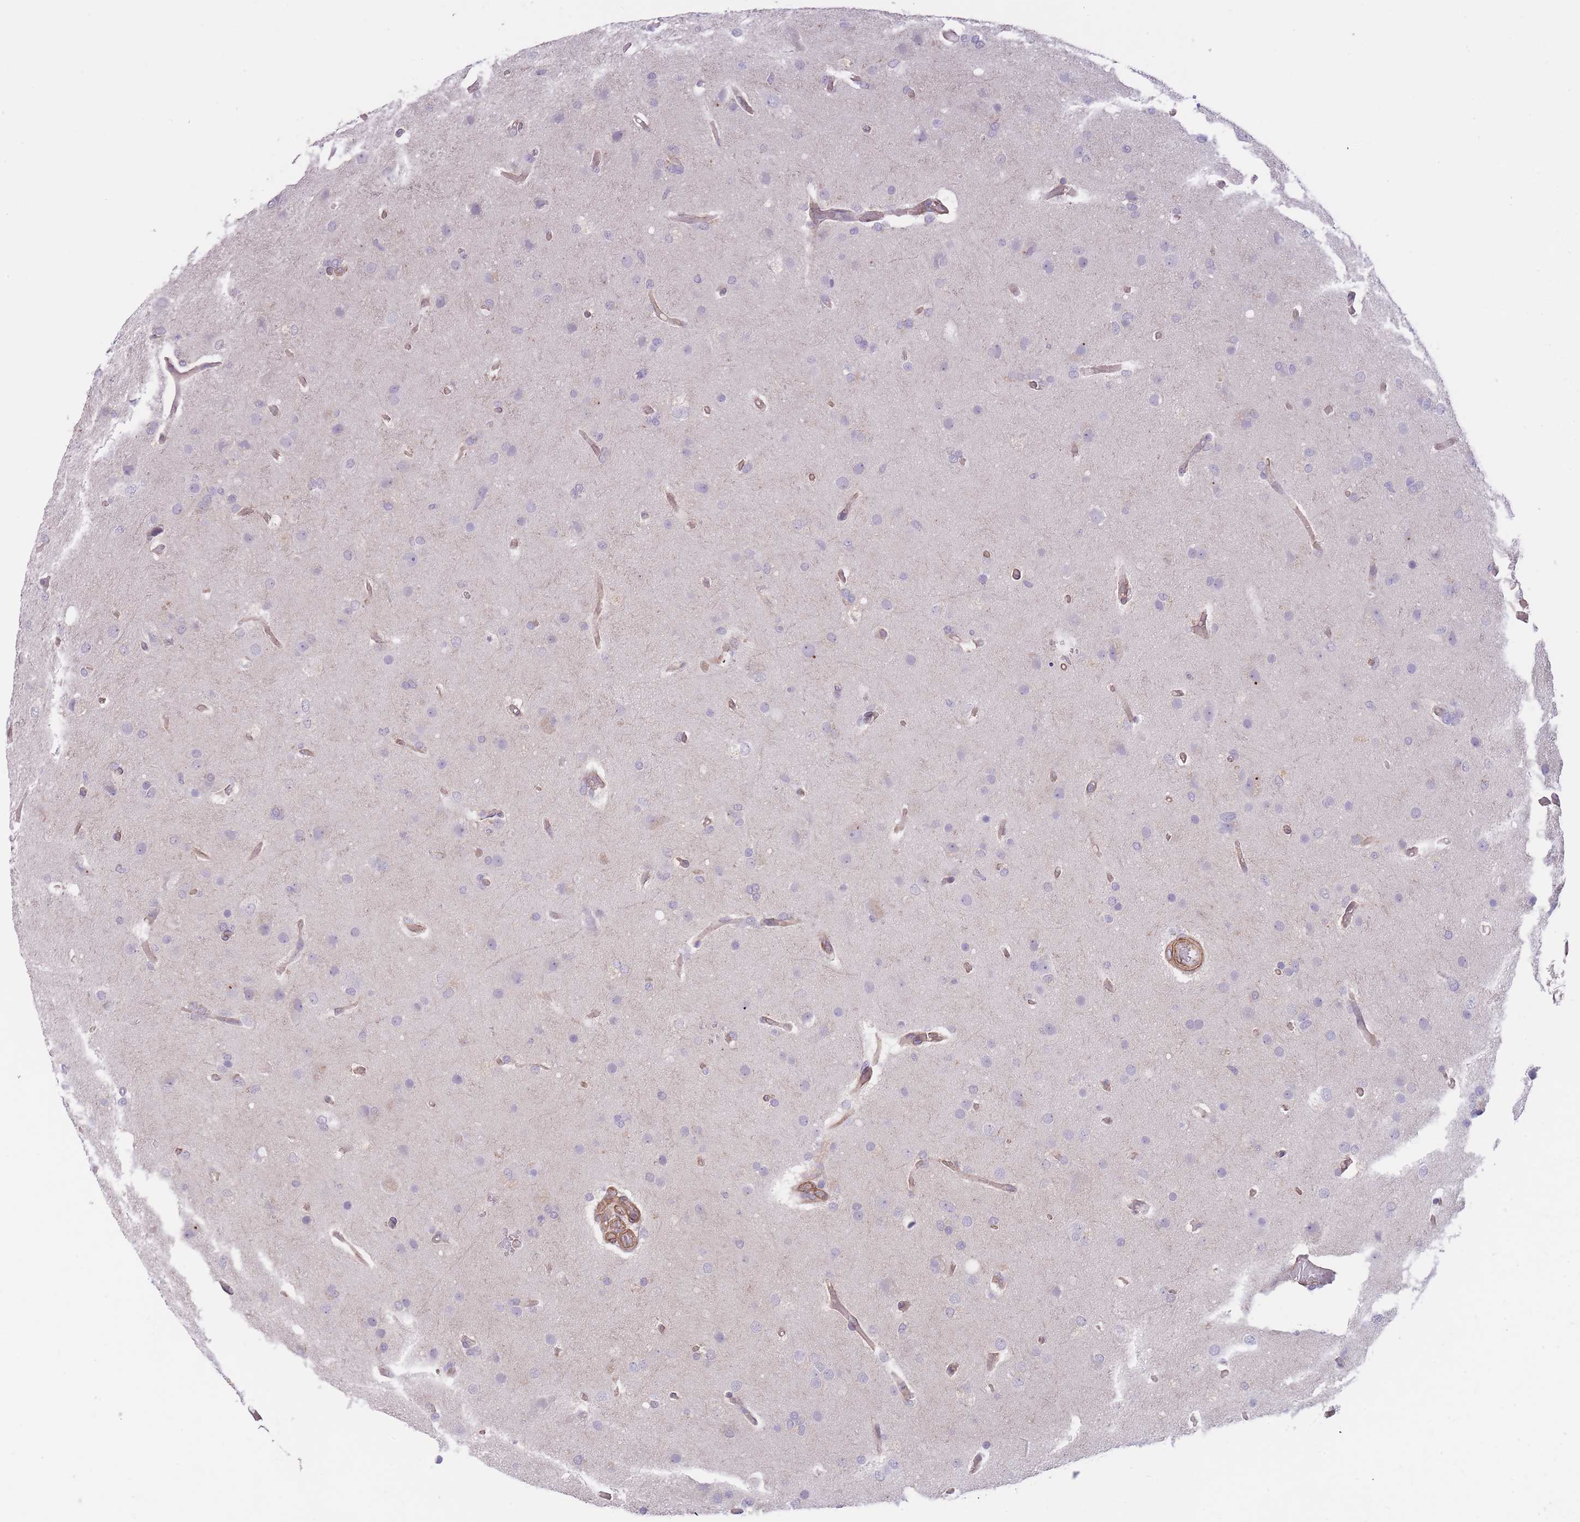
{"staining": {"intensity": "negative", "quantity": "none", "location": "none"}, "tissue": "glioma", "cell_type": "Tumor cells", "image_type": "cancer", "snomed": [{"axis": "morphology", "description": "Glioma, malignant, High grade"}, {"axis": "topography", "description": "Brain"}], "caption": "High power microscopy histopathology image of an immunohistochemistry (IHC) photomicrograph of malignant high-grade glioma, revealing no significant positivity in tumor cells.", "gene": "QTRT1", "patient": {"sex": "female", "age": 74}}